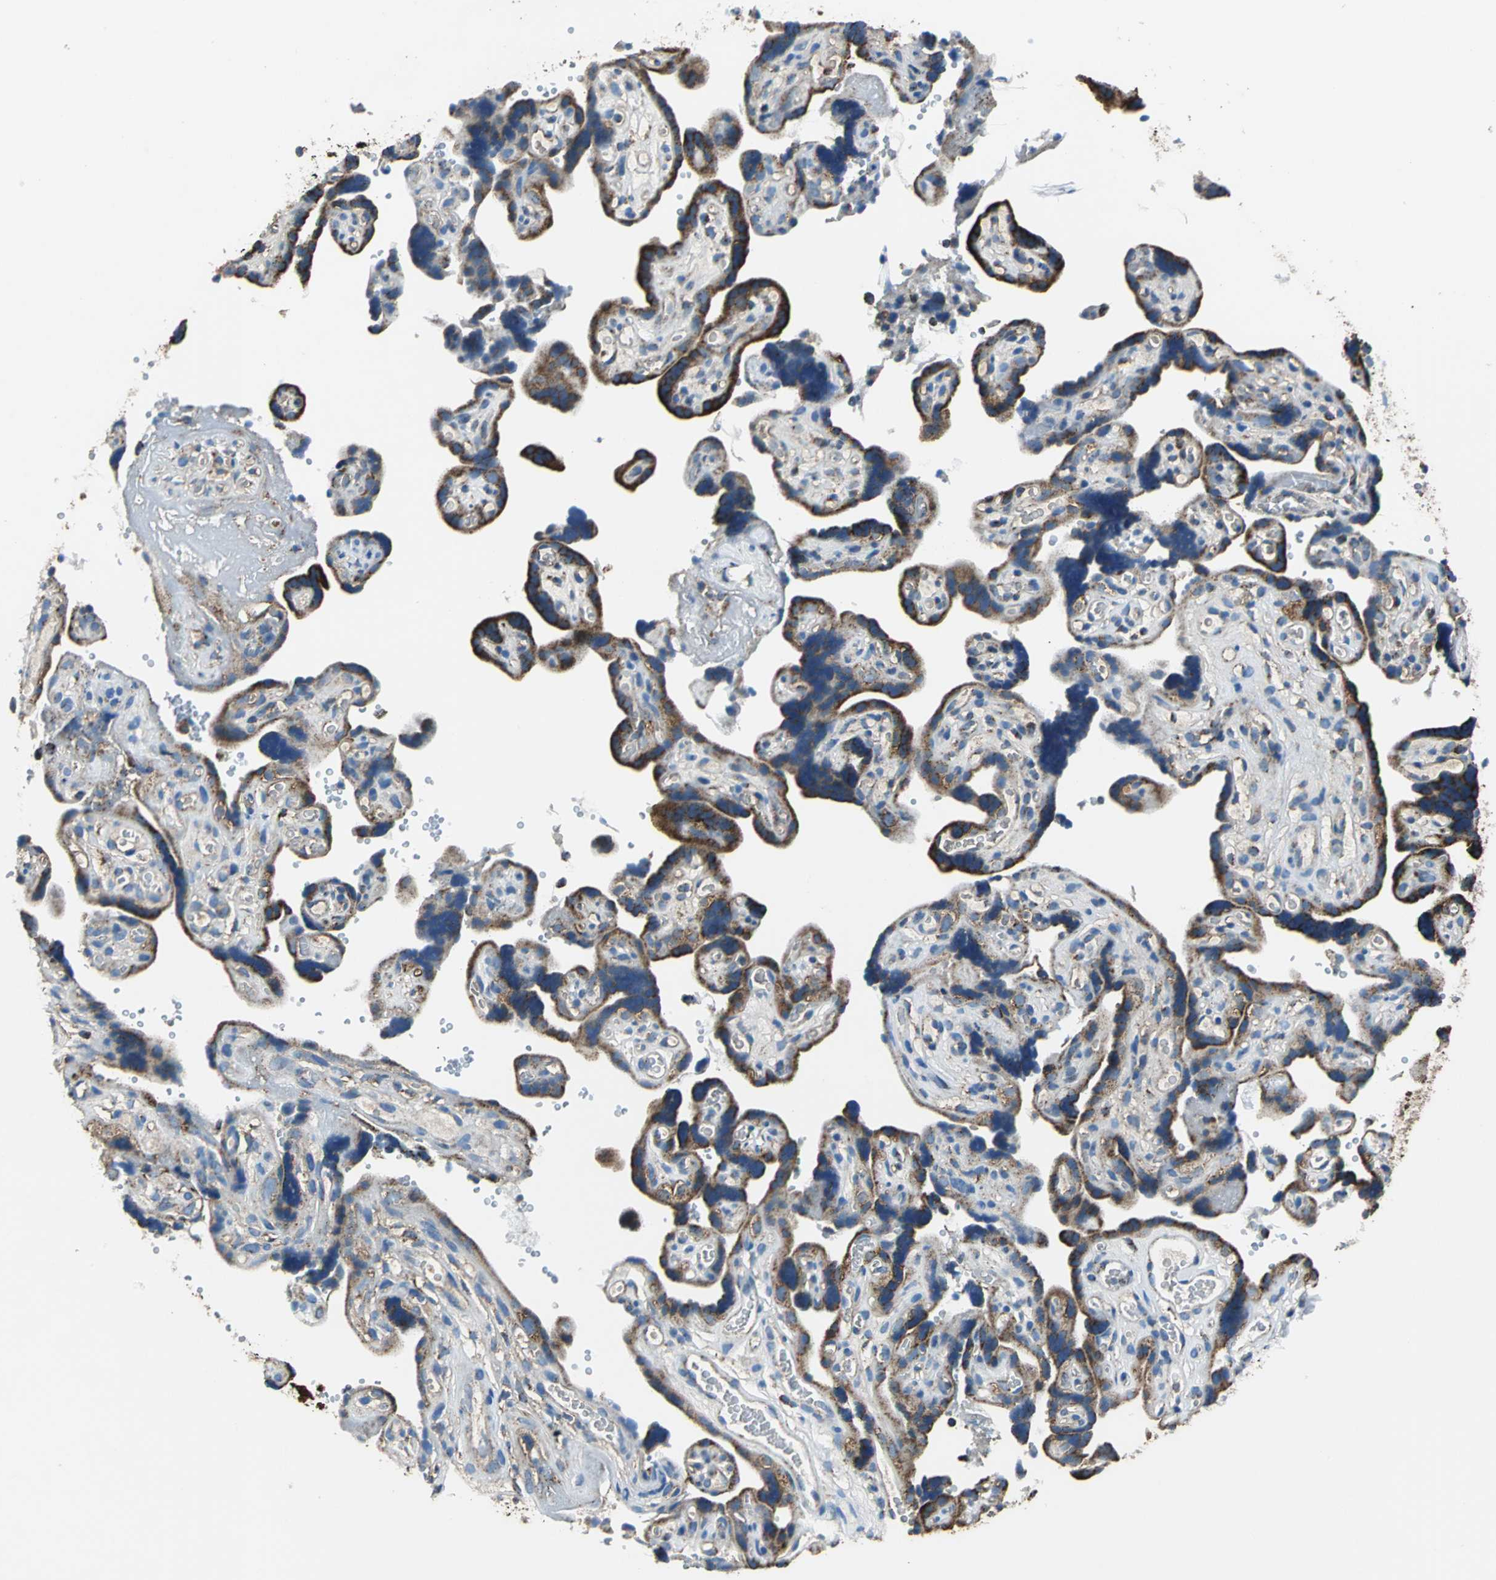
{"staining": {"intensity": "moderate", "quantity": ">75%", "location": "cytoplasmic/membranous"}, "tissue": "placenta", "cell_type": "Decidual cells", "image_type": "normal", "snomed": [{"axis": "morphology", "description": "Normal tissue, NOS"}, {"axis": "topography", "description": "Placenta"}], "caption": "Brown immunohistochemical staining in unremarkable human placenta displays moderate cytoplasmic/membranous staining in approximately >75% of decidual cells.", "gene": "ECH1", "patient": {"sex": "female", "age": 30}}